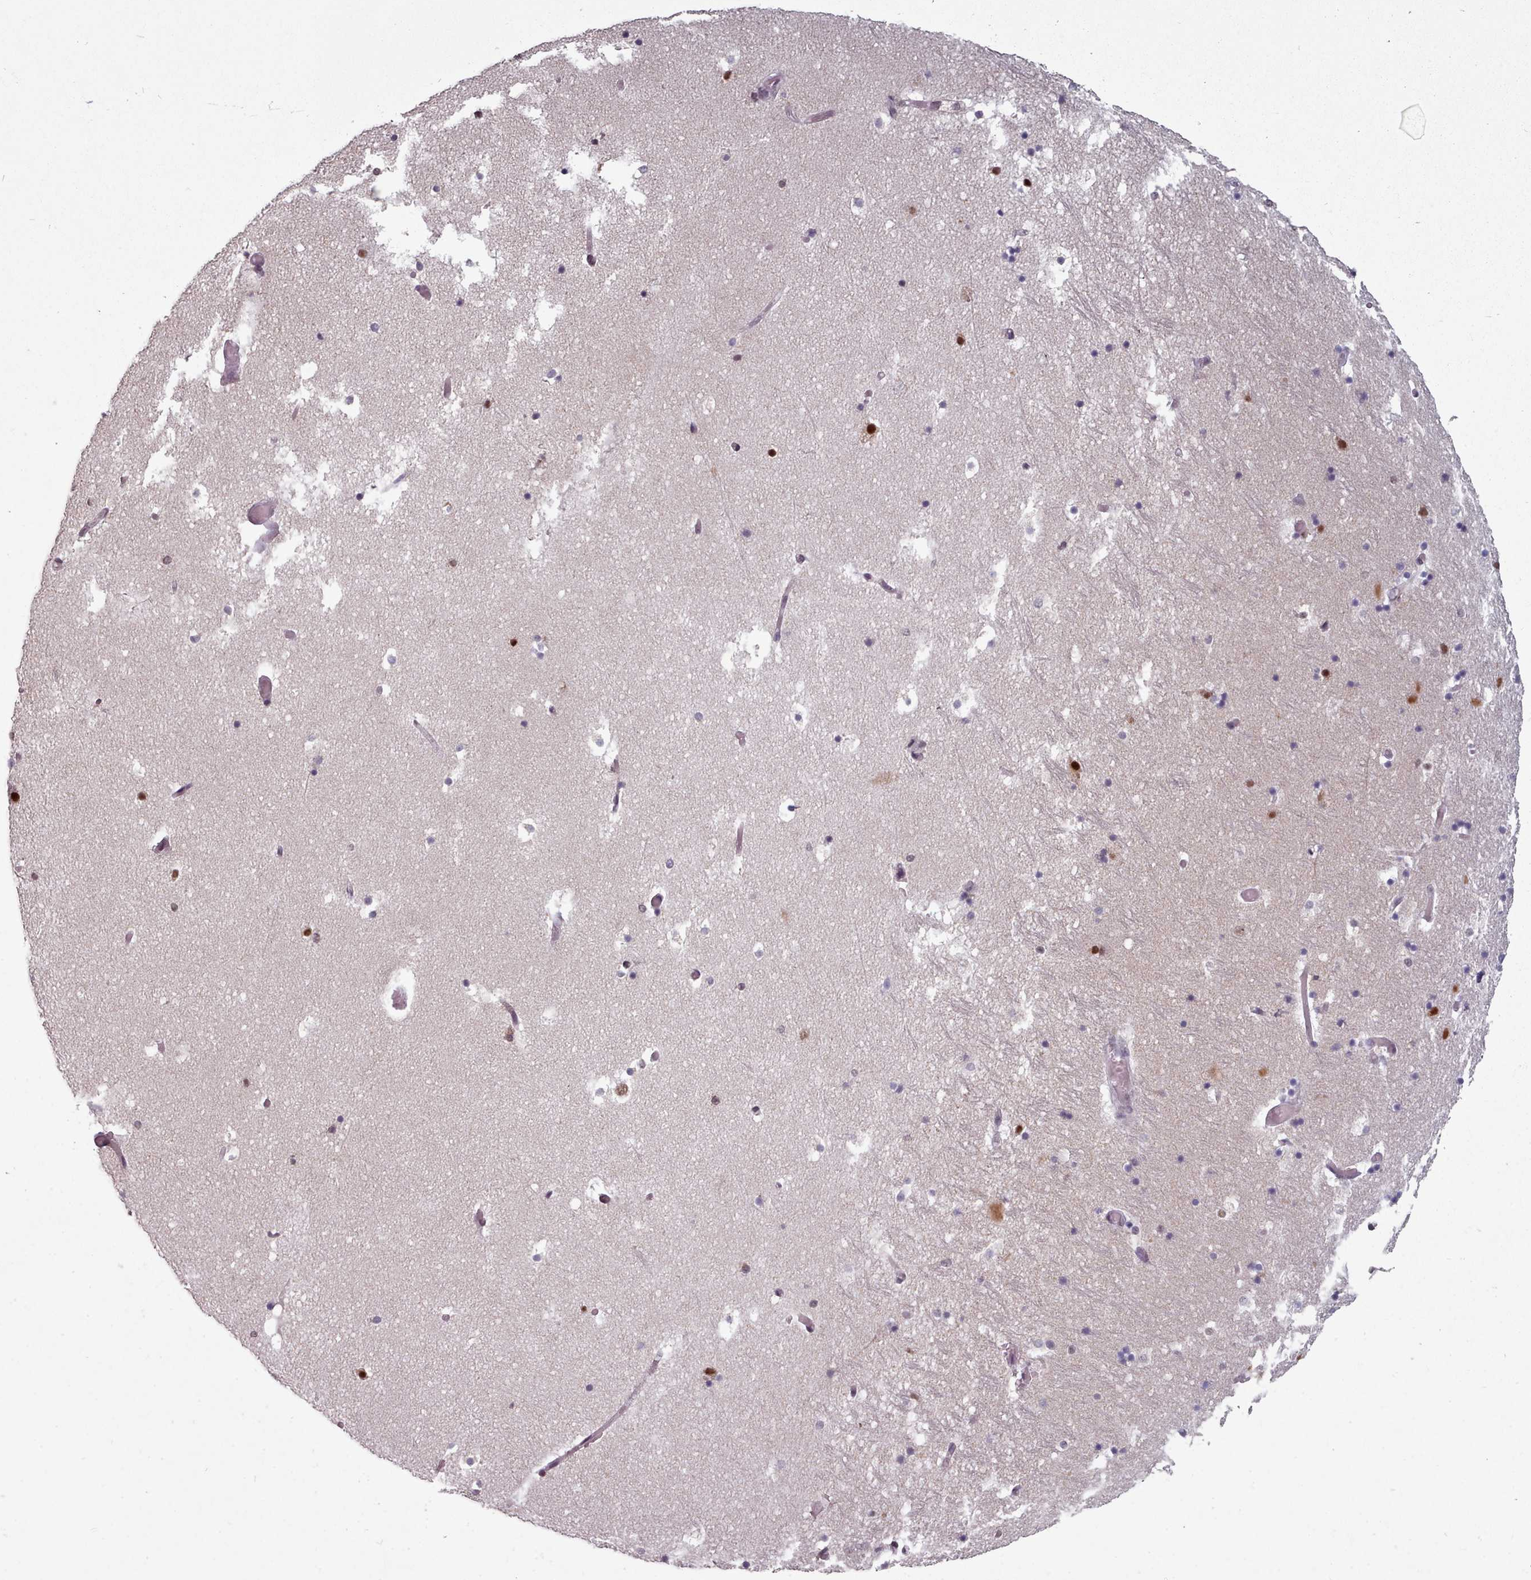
{"staining": {"intensity": "strong", "quantity": "<25%", "location": "nuclear"}, "tissue": "hippocampus", "cell_type": "Glial cells", "image_type": "normal", "snomed": [{"axis": "morphology", "description": "Normal tissue, NOS"}, {"axis": "topography", "description": "Hippocampus"}], "caption": "Strong nuclear staining is identified in about <25% of glial cells in unremarkable hippocampus. Using DAB (brown) and hematoxylin (blue) stains, captured at high magnification using brightfield microscopy.", "gene": "SRSF9", "patient": {"sex": "female", "age": 52}}